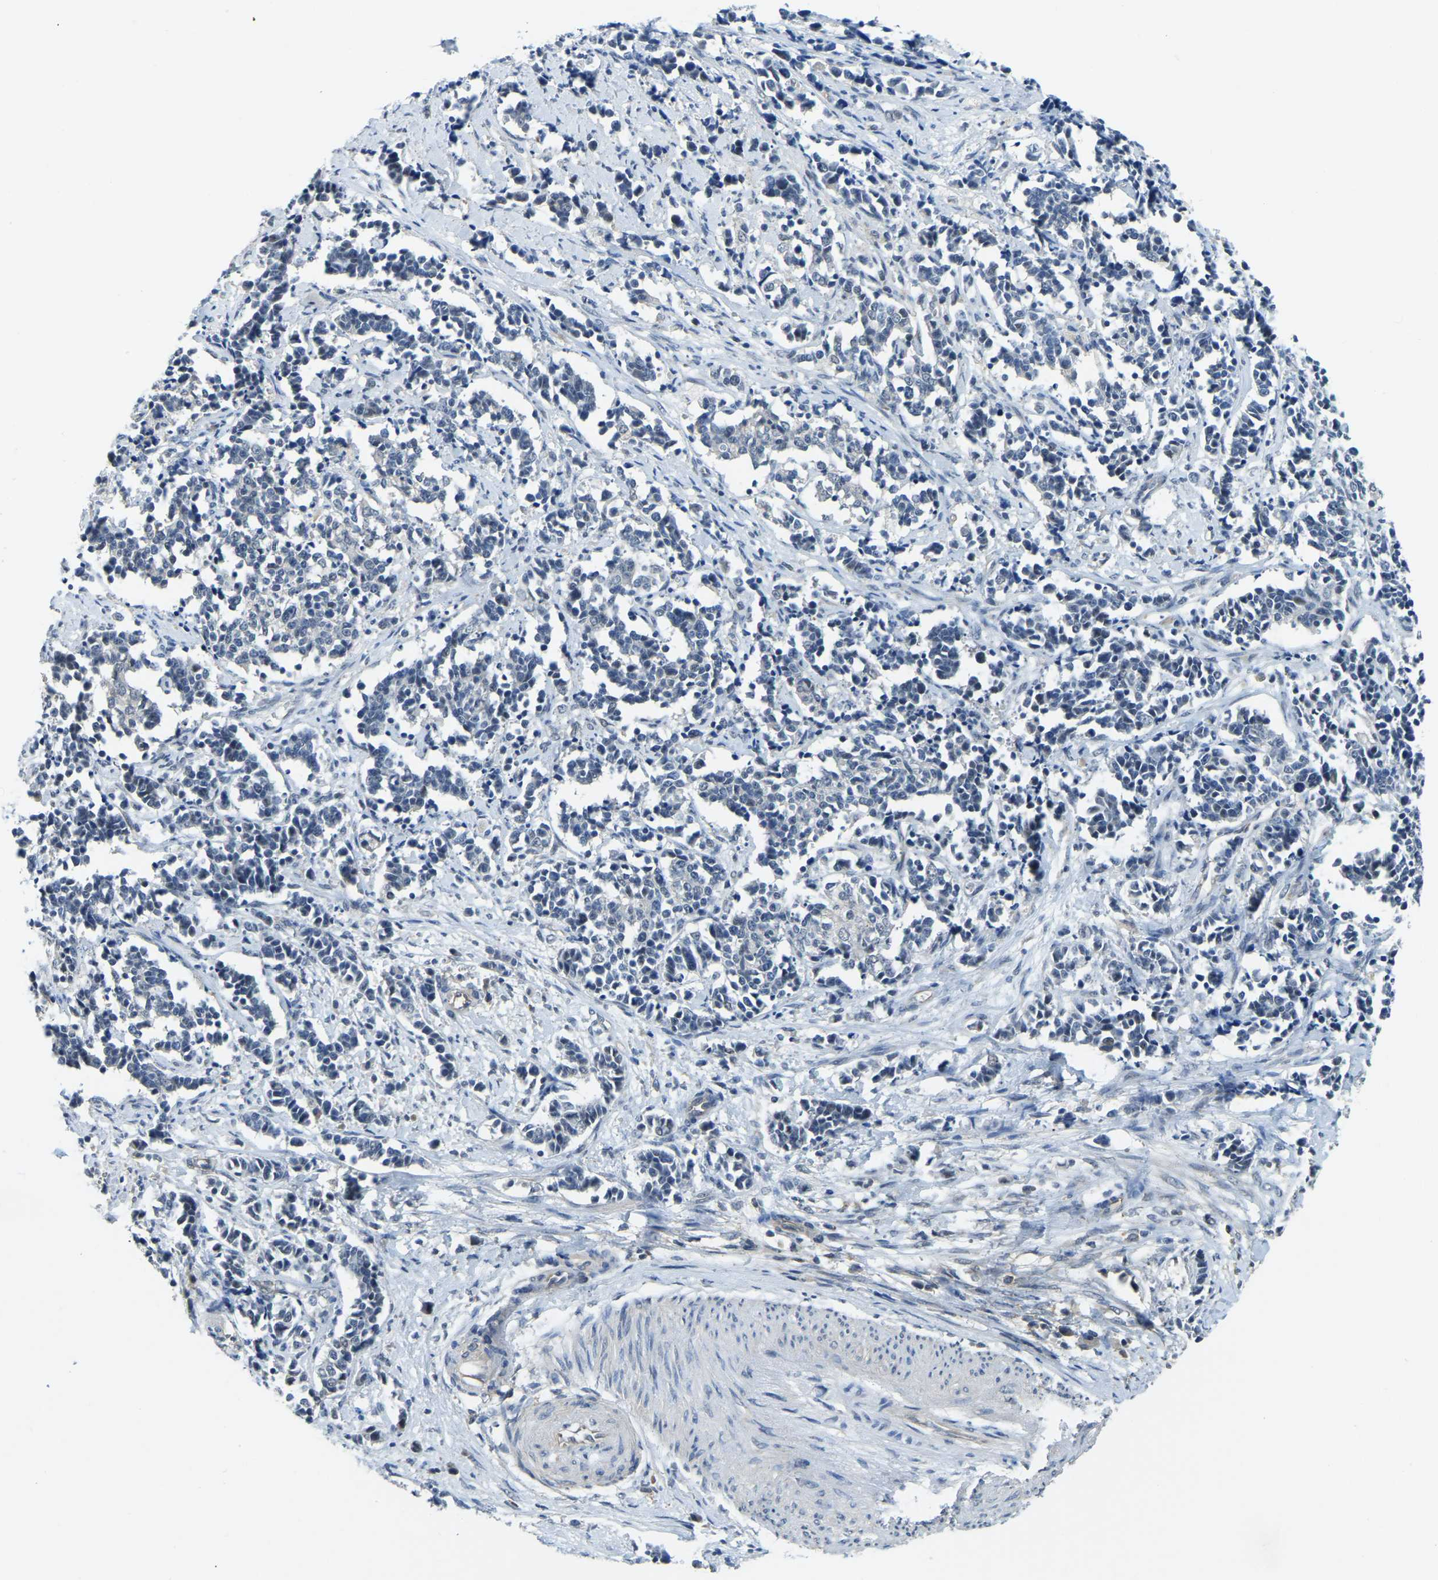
{"staining": {"intensity": "negative", "quantity": "none", "location": "none"}, "tissue": "cervical cancer", "cell_type": "Tumor cells", "image_type": "cancer", "snomed": [{"axis": "morphology", "description": "Normal tissue, NOS"}, {"axis": "morphology", "description": "Squamous cell carcinoma, NOS"}, {"axis": "topography", "description": "Cervix"}], "caption": "The micrograph exhibits no staining of tumor cells in cervical cancer (squamous cell carcinoma).", "gene": "AHNAK", "patient": {"sex": "female", "age": 35}}